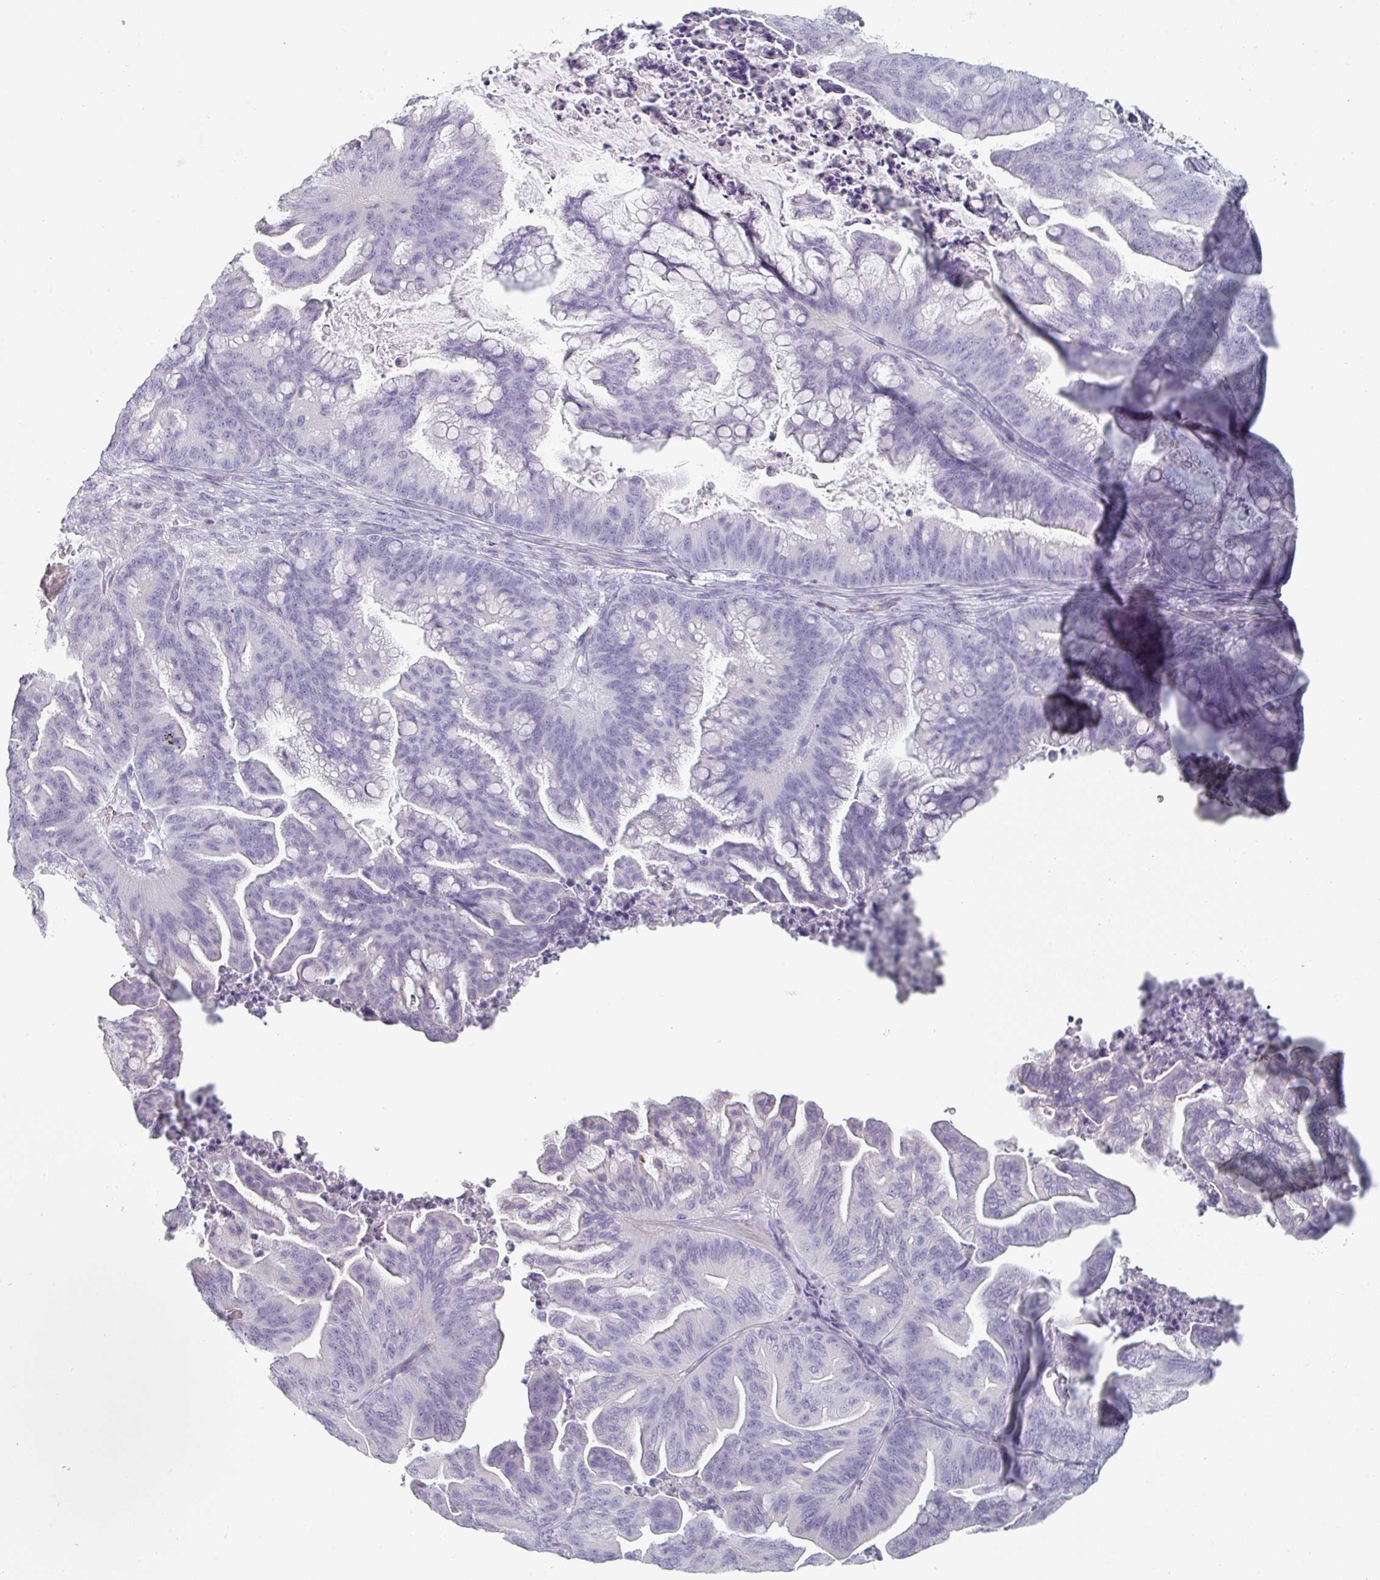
{"staining": {"intensity": "negative", "quantity": "none", "location": "none"}, "tissue": "ovarian cancer", "cell_type": "Tumor cells", "image_type": "cancer", "snomed": [{"axis": "morphology", "description": "Cystadenocarcinoma, mucinous, NOS"}, {"axis": "topography", "description": "Ovary"}], "caption": "This micrograph is of ovarian cancer (mucinous cystadenocarcinoma) stained with immunohistochemistry to label a protein in brown with the nuclei are counter-stained blue. There is no staining in tumor cells. (IHC, brightfield microscopy, high magnification).", "gene": "SFTPA1", "patient": {"sex": "female", "age": 67}}